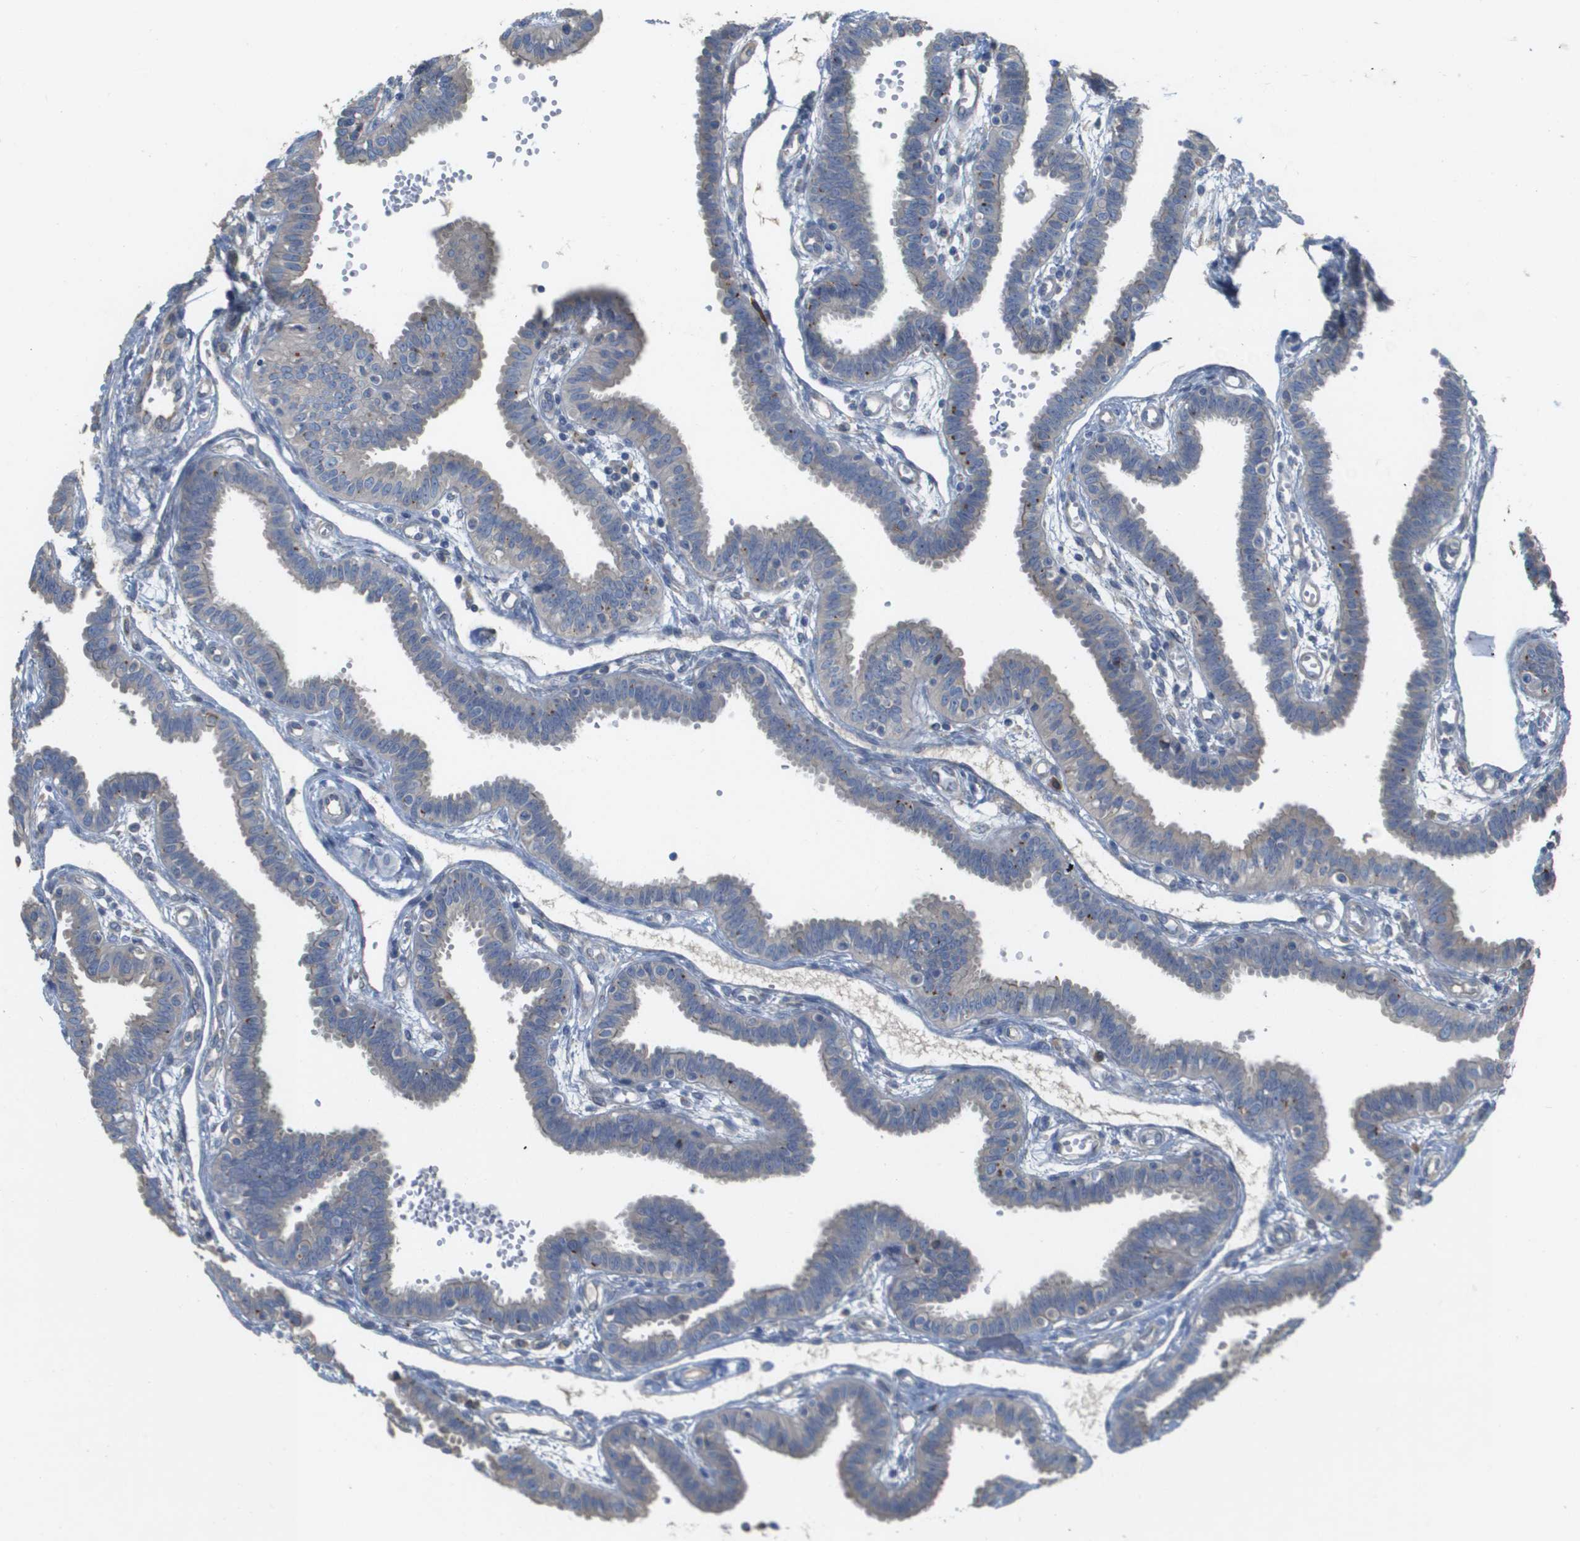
{"staining": {"intensity": "weak", "quantity": "25%-75%", "location": "cytoplasmic/membranous"}, "tissue": "fallopian tube", "cell_type": "Glandular cells", "image_type": "normal", "snomed": [{"axis": "morphology", "description": "Normal tissue, NOS"}, {"axis": "topography", "description": "Fallopian tube"}], "caption": "Human fallopian tube stained for a protein (brown) shows weak cytoplasmic/membranous positive staining in about 25%-75% of glandular cells.", "gene": "CASP10", "patient": {"sex": "female", "age": 32}}